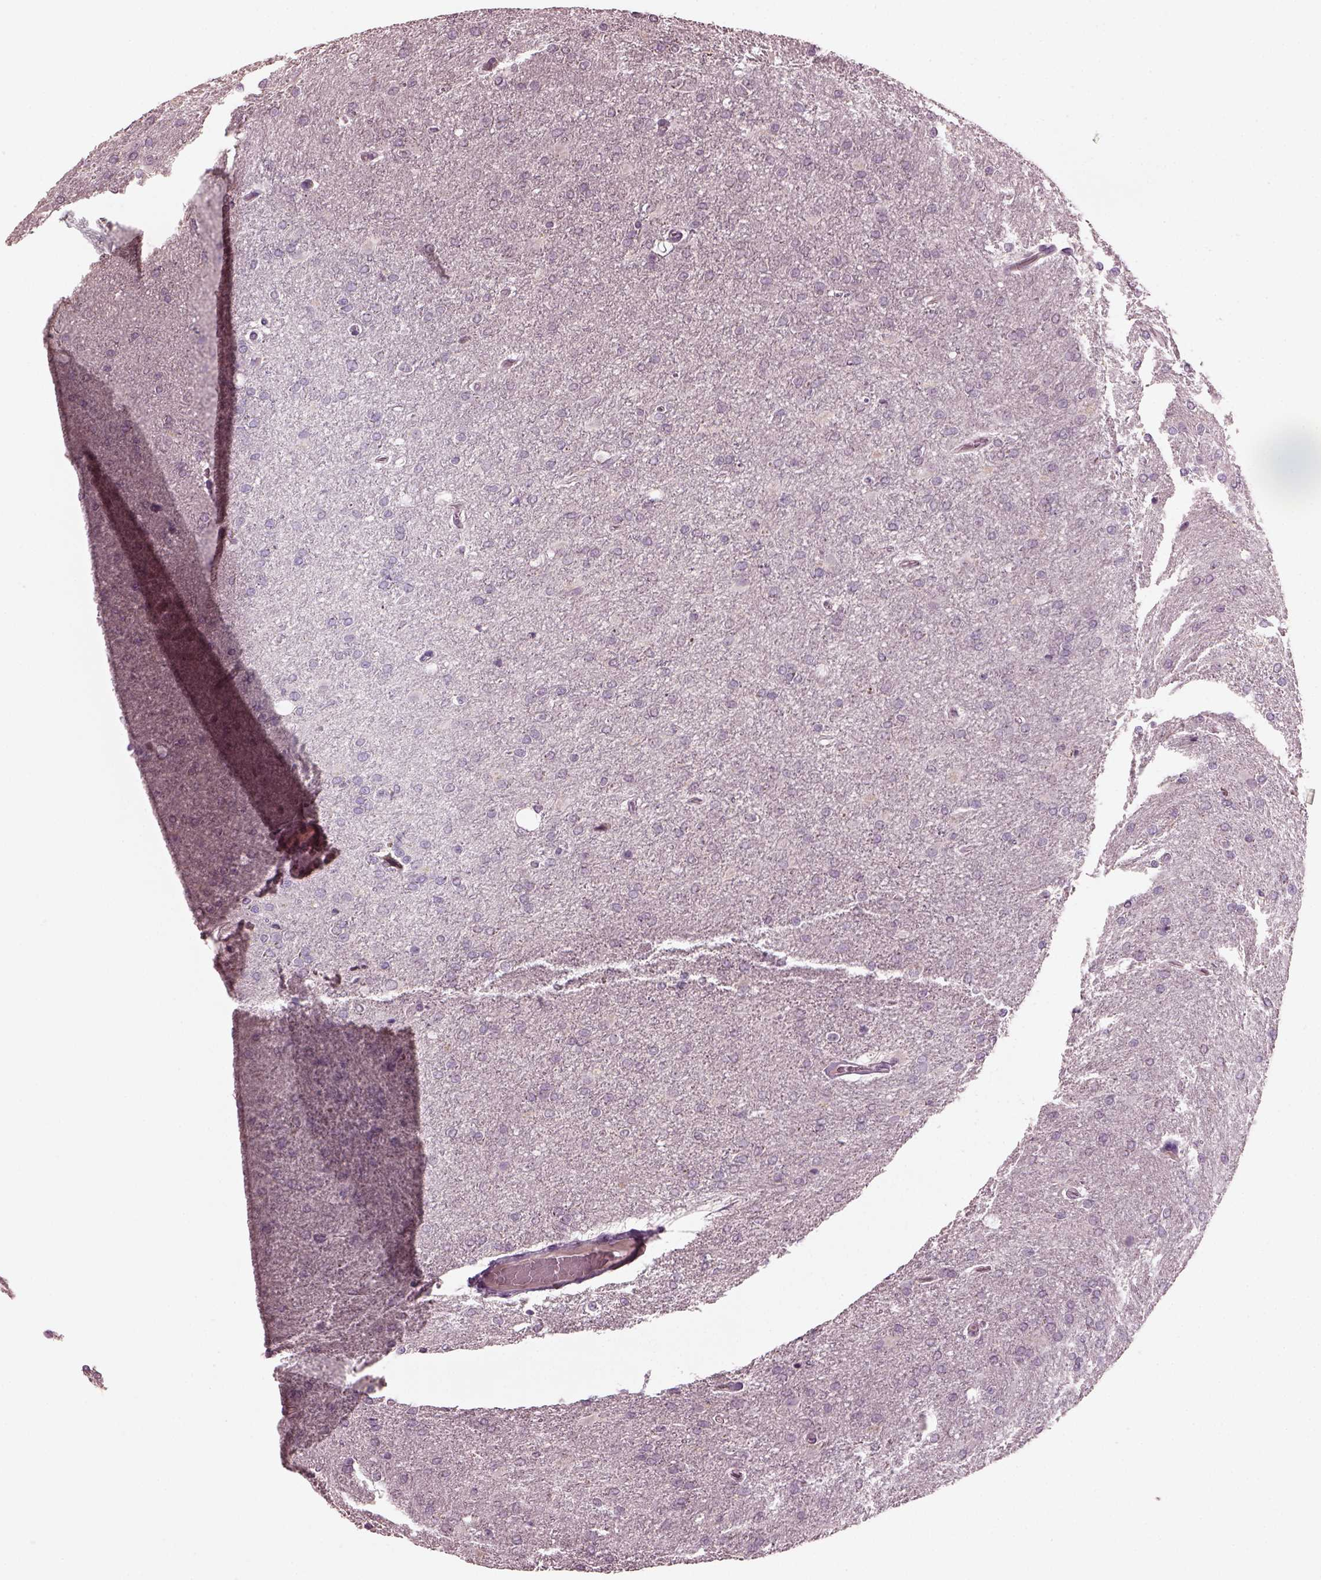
{"staining": {"intensity": "negative", "quantity": "none", "location": "none"}, "tissue": "glioma", "cell_type": "Tumor cells", "image_type": "cancer", "snomed": [{"axis": "morphology", "description": "Glioma, malignant, High grade"}, {"axis": "topography", "description": "Cerebral cortex"}], "caption": "Histopathology image shows no protein expression in tumor cells of malignant glioma (high-grade) tissue.", "gene": "RCVRN", "patient": {"sex": "male", "age": 70}}